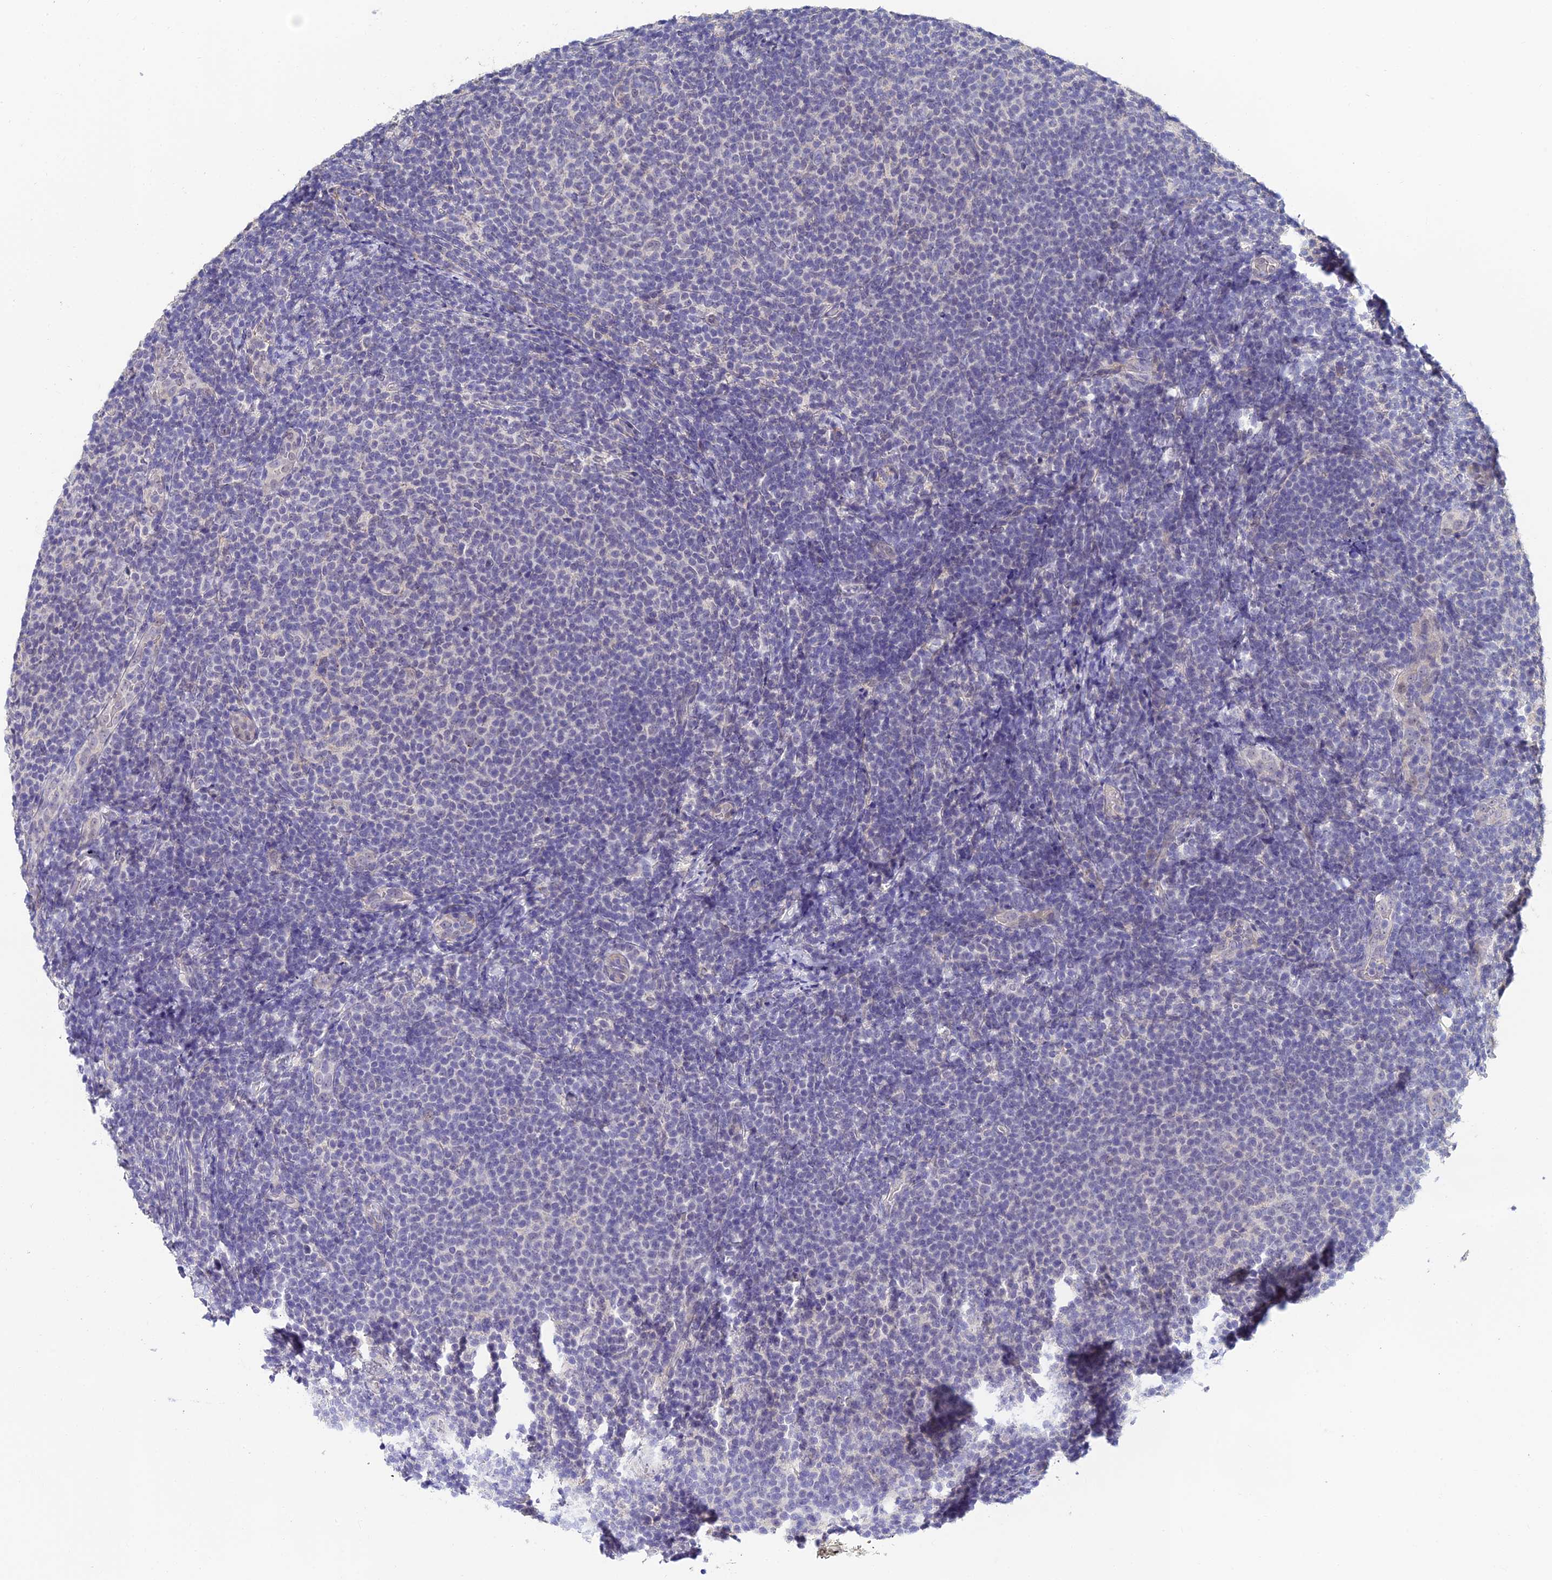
{"staining": {"intensity": "negative", "quantity": "none", "location": "none"}, "tissue": "lymphoma", "cell_type": "Tumor cells", "image_type": "cancer", "snomed": [{"axis": "morphology", "description": "Malignant lymphoma, non-Hodgkin's type, Low grade"}, {"axis": "topography", "description": "Lymph node"}], "caption": "Image shows no protein expression in tumor cells of lymphoma tissue.", "gene": "HOXB1", "patient": {"sex": "male", "age": 66}}